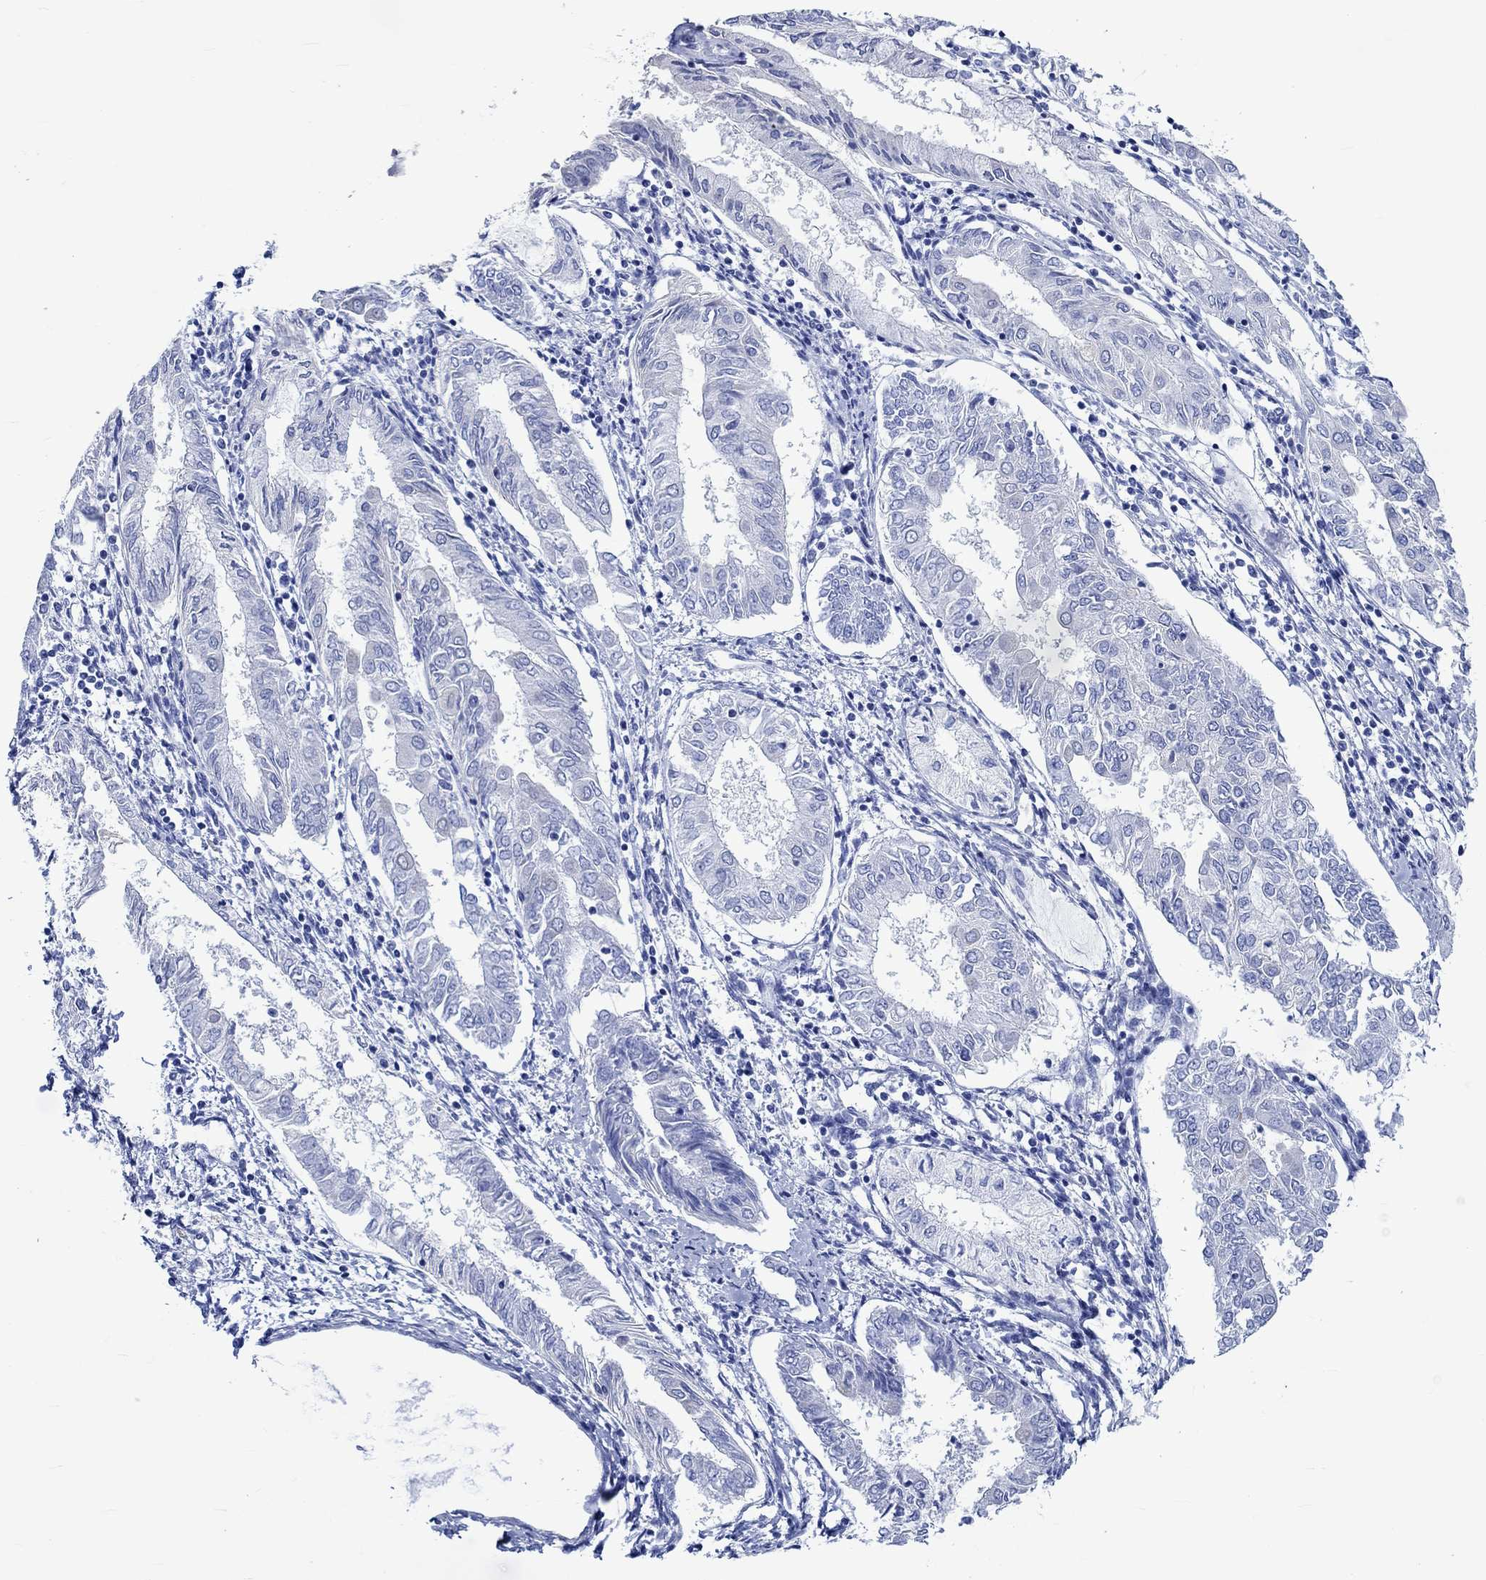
{"staining": {"intensity": "negative", "quantity": "none", "location": "none"}, "tissue": "endometrial cancer", "cell_type": "Tumor cells", "image_type": "cancer", "snomed": [{"axis": "morphology", "description": "Adenocarcinoma, NOS"}, {"axis": "topography", "description": "Endometrium"}], "caption": "Endometrial cancer was stained to show a protein in brown. There is no significant staining in tumor cells.", "gene": "KLHL33", "patient": {"sex": "female", "age": 68}}